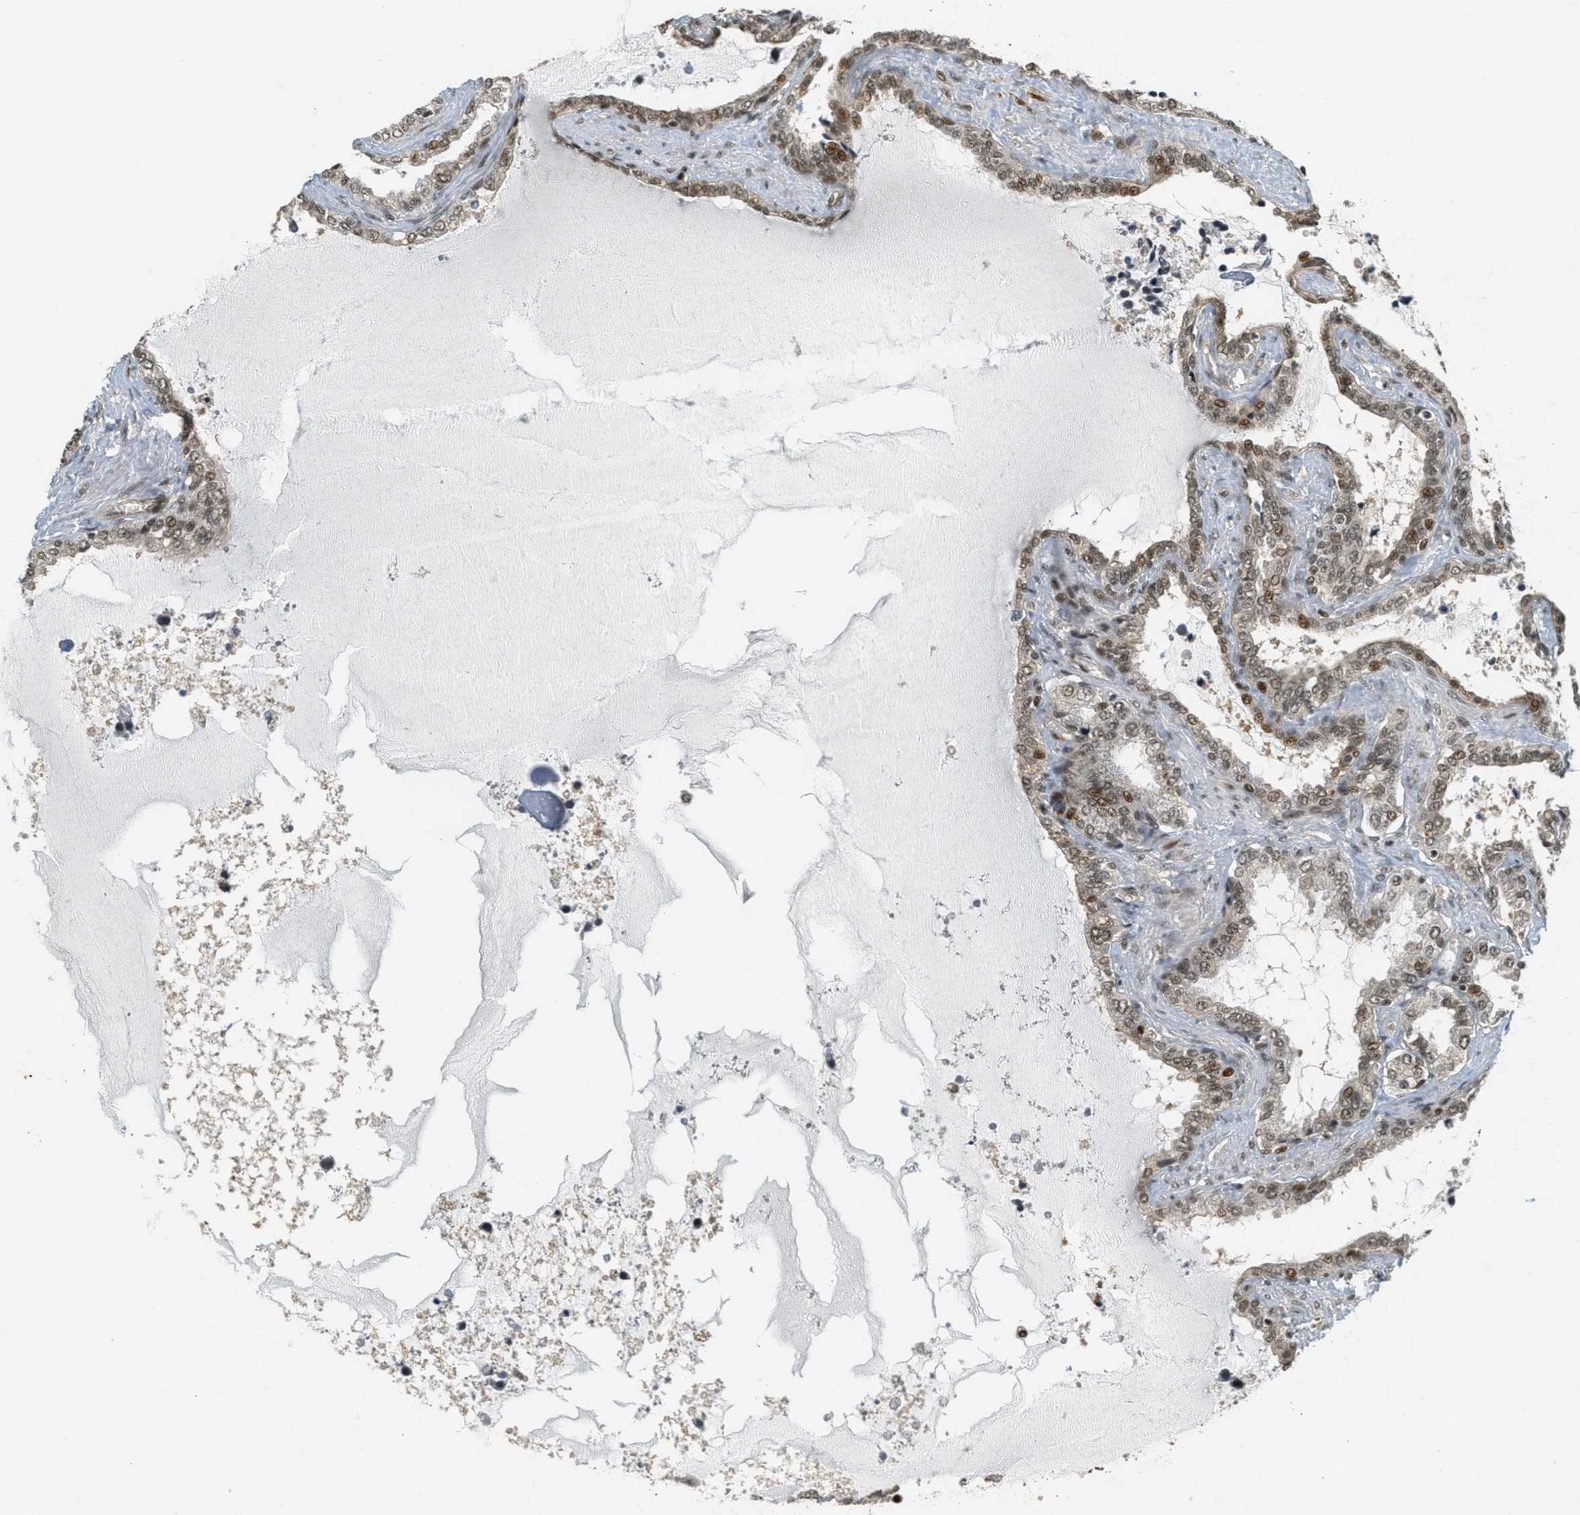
{"staining": {"intensity": "moderate", "quantity": ">75%", "location": "cytoplasmic/membranous,nuclear"}, "tissue": "seminal vesicle", "cell_type": "Glandular cells", "image_type": "normal", "snomed": [{"axis": "morphology", "description": "Normal tissue, NOS"}, {"axis": "topography", "description": "Seminal veicle"}], "caption": "A brown stain shows moderate cytoplasmic/membranous,nuclear positivity of a protein in glandular cells of normal seminal vesicle. (Brightfield microscopy of DAB IHC at high magnification).", "gene": "FOXM1", "patient": {"sex": "male", "age": 46}}